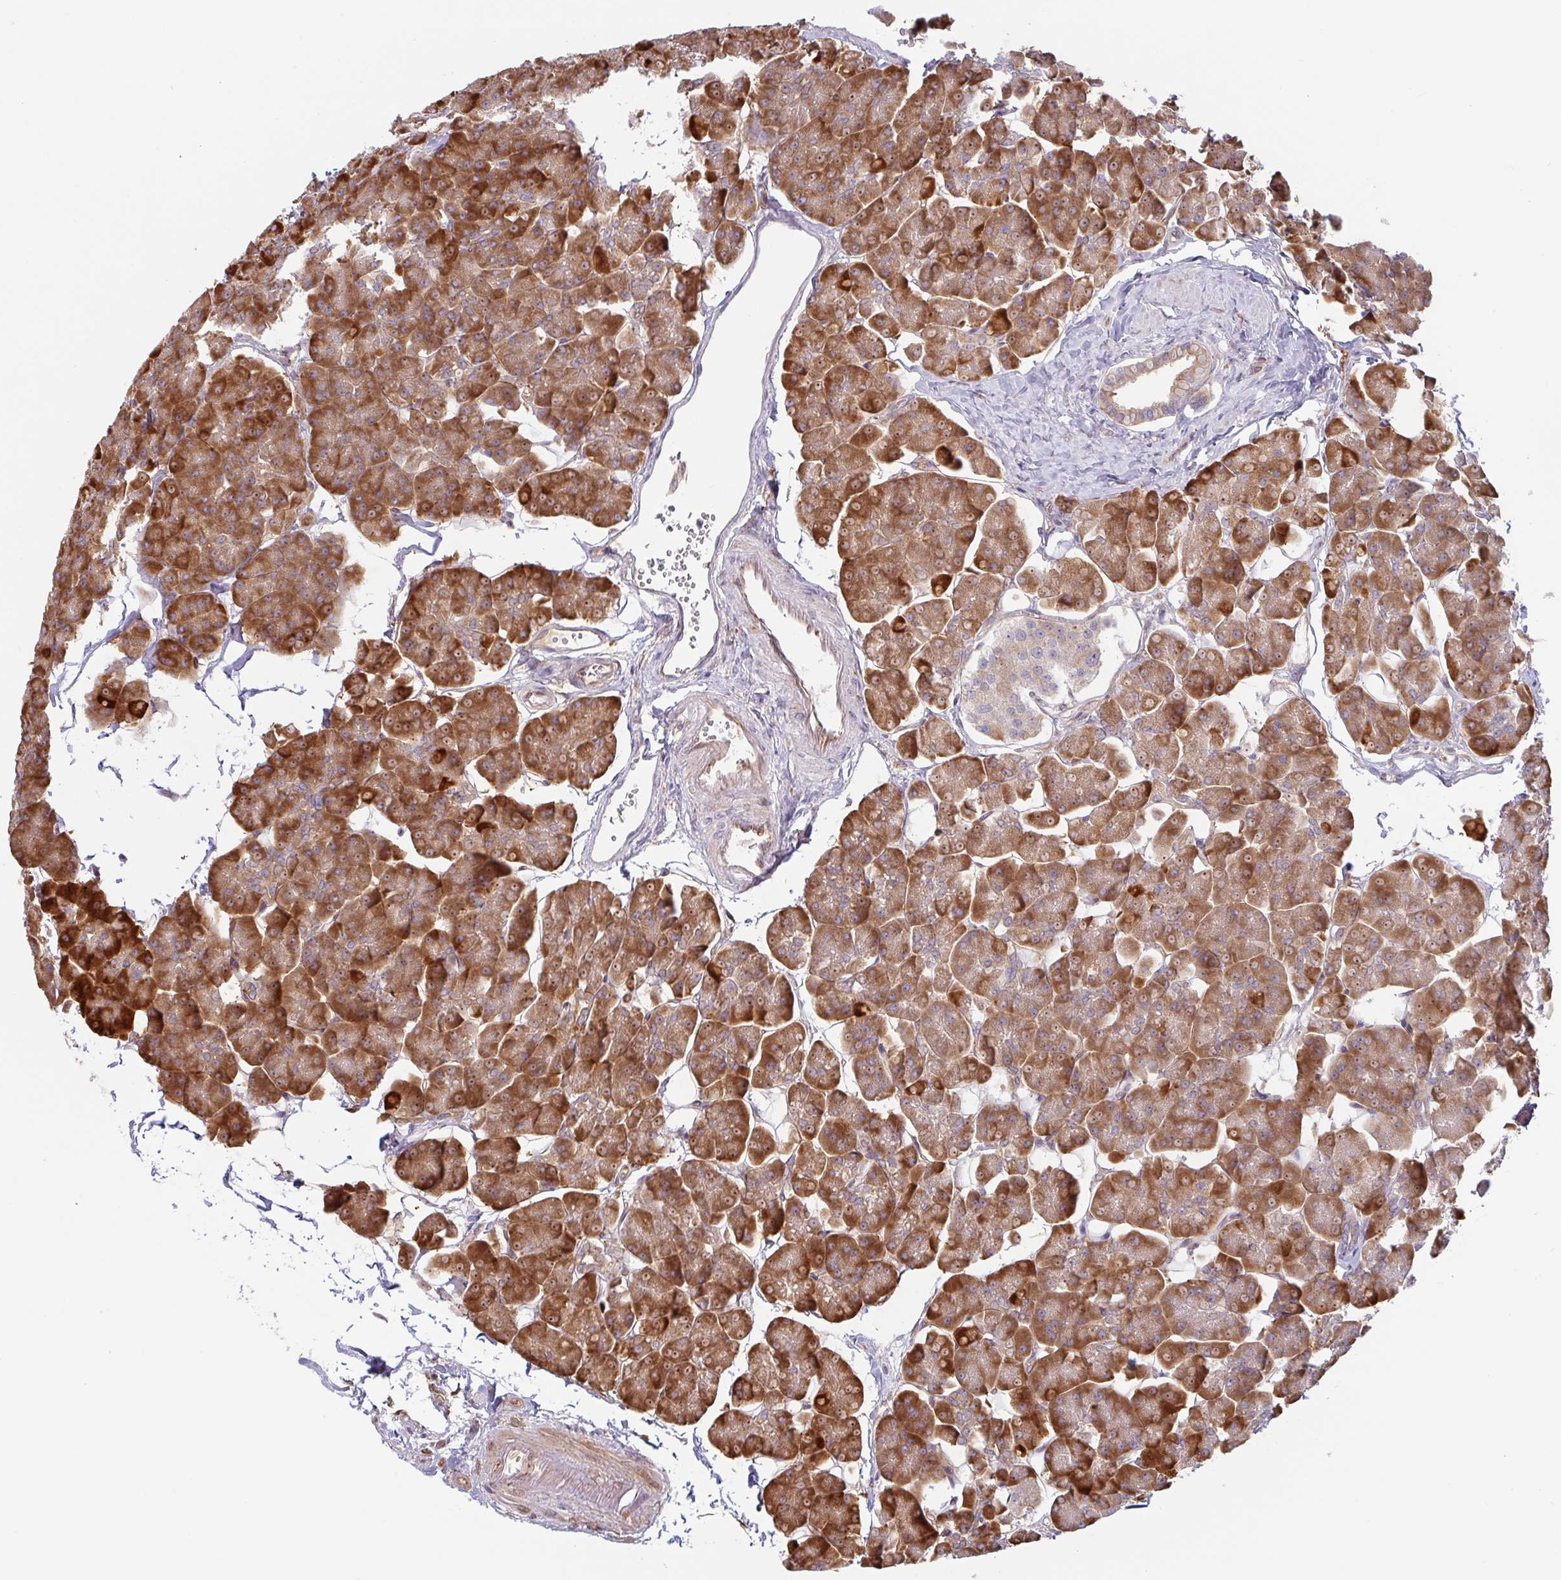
{"staining": {"intensity": "strong", "quantity": ">75%", "location": "cytoplasmic/membranous"}, "tissue": "pancreas", "cell_type": "Exocrine glandular cells", "image_type": "normal", "snomed": [{"axis": "morphology", "description": "Normal tissue, NOS"}, {"axis": "topography", "description": "Pancreas"}, {"axis": "topography", "description": "Peripheral nerve tissue"}], "caption": "Protein positivity by IHC exhibits strong cytoplasmic/membranous staining in about >75% of exocrine glandular cells in normal pancreas.", "gene": "RIT1", "patient": {"sex": "male", "age": 54}}